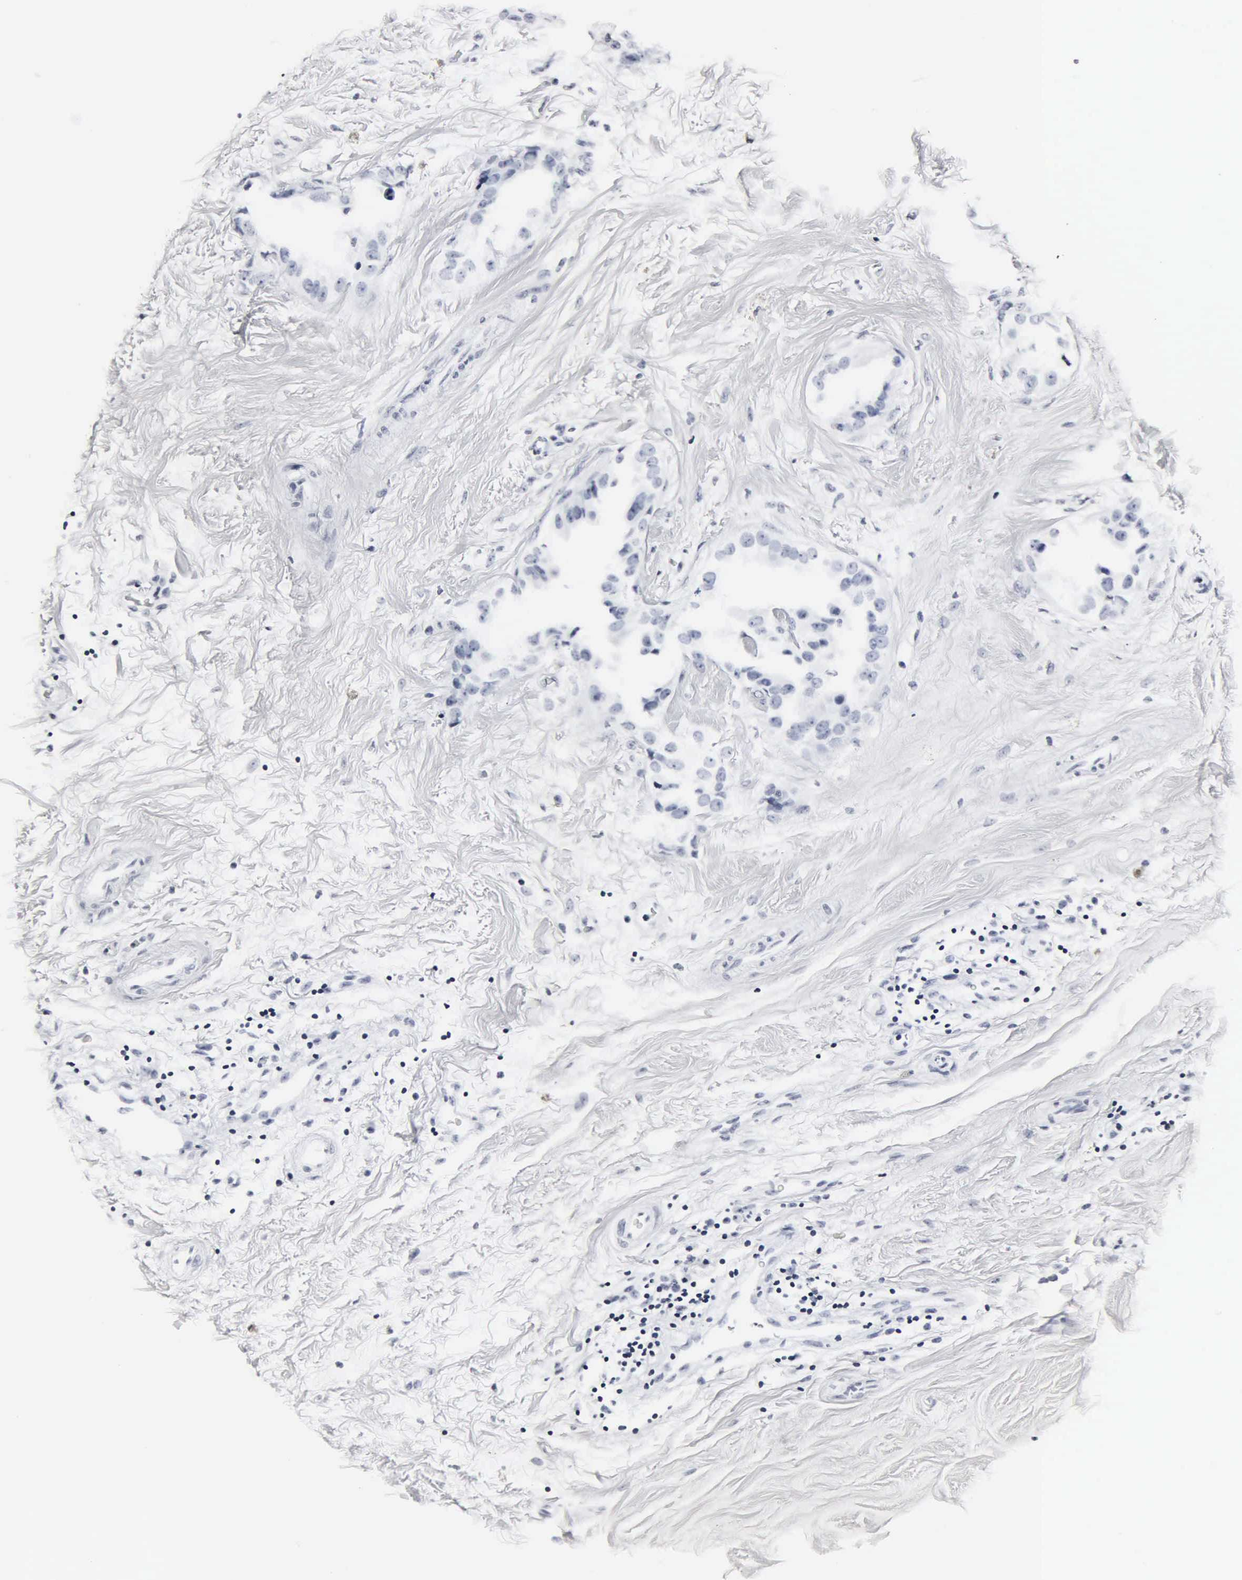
{"staining": {"intensity": "negative", "quantity": "none", "location": "none"}, "tissue": "breast cancer", "cell_type": "Tumor cells", "image_type": "cancer", "snomed": [{"axis": "morphology", "description": "Duct carcinoma"}, {"axis": "topography", "description": "Breast"}], "caption": "Immunohistochemistry (IHC) photomicrograph of neoplastic tissue: human intraductal carcinoma (breast) stained with DAB (3,3'-diaminobenzidine) shows no significant protein expression in tumor cells.", "gene": "DGCR2", "patient": {"sex": "female", "age": 40}}